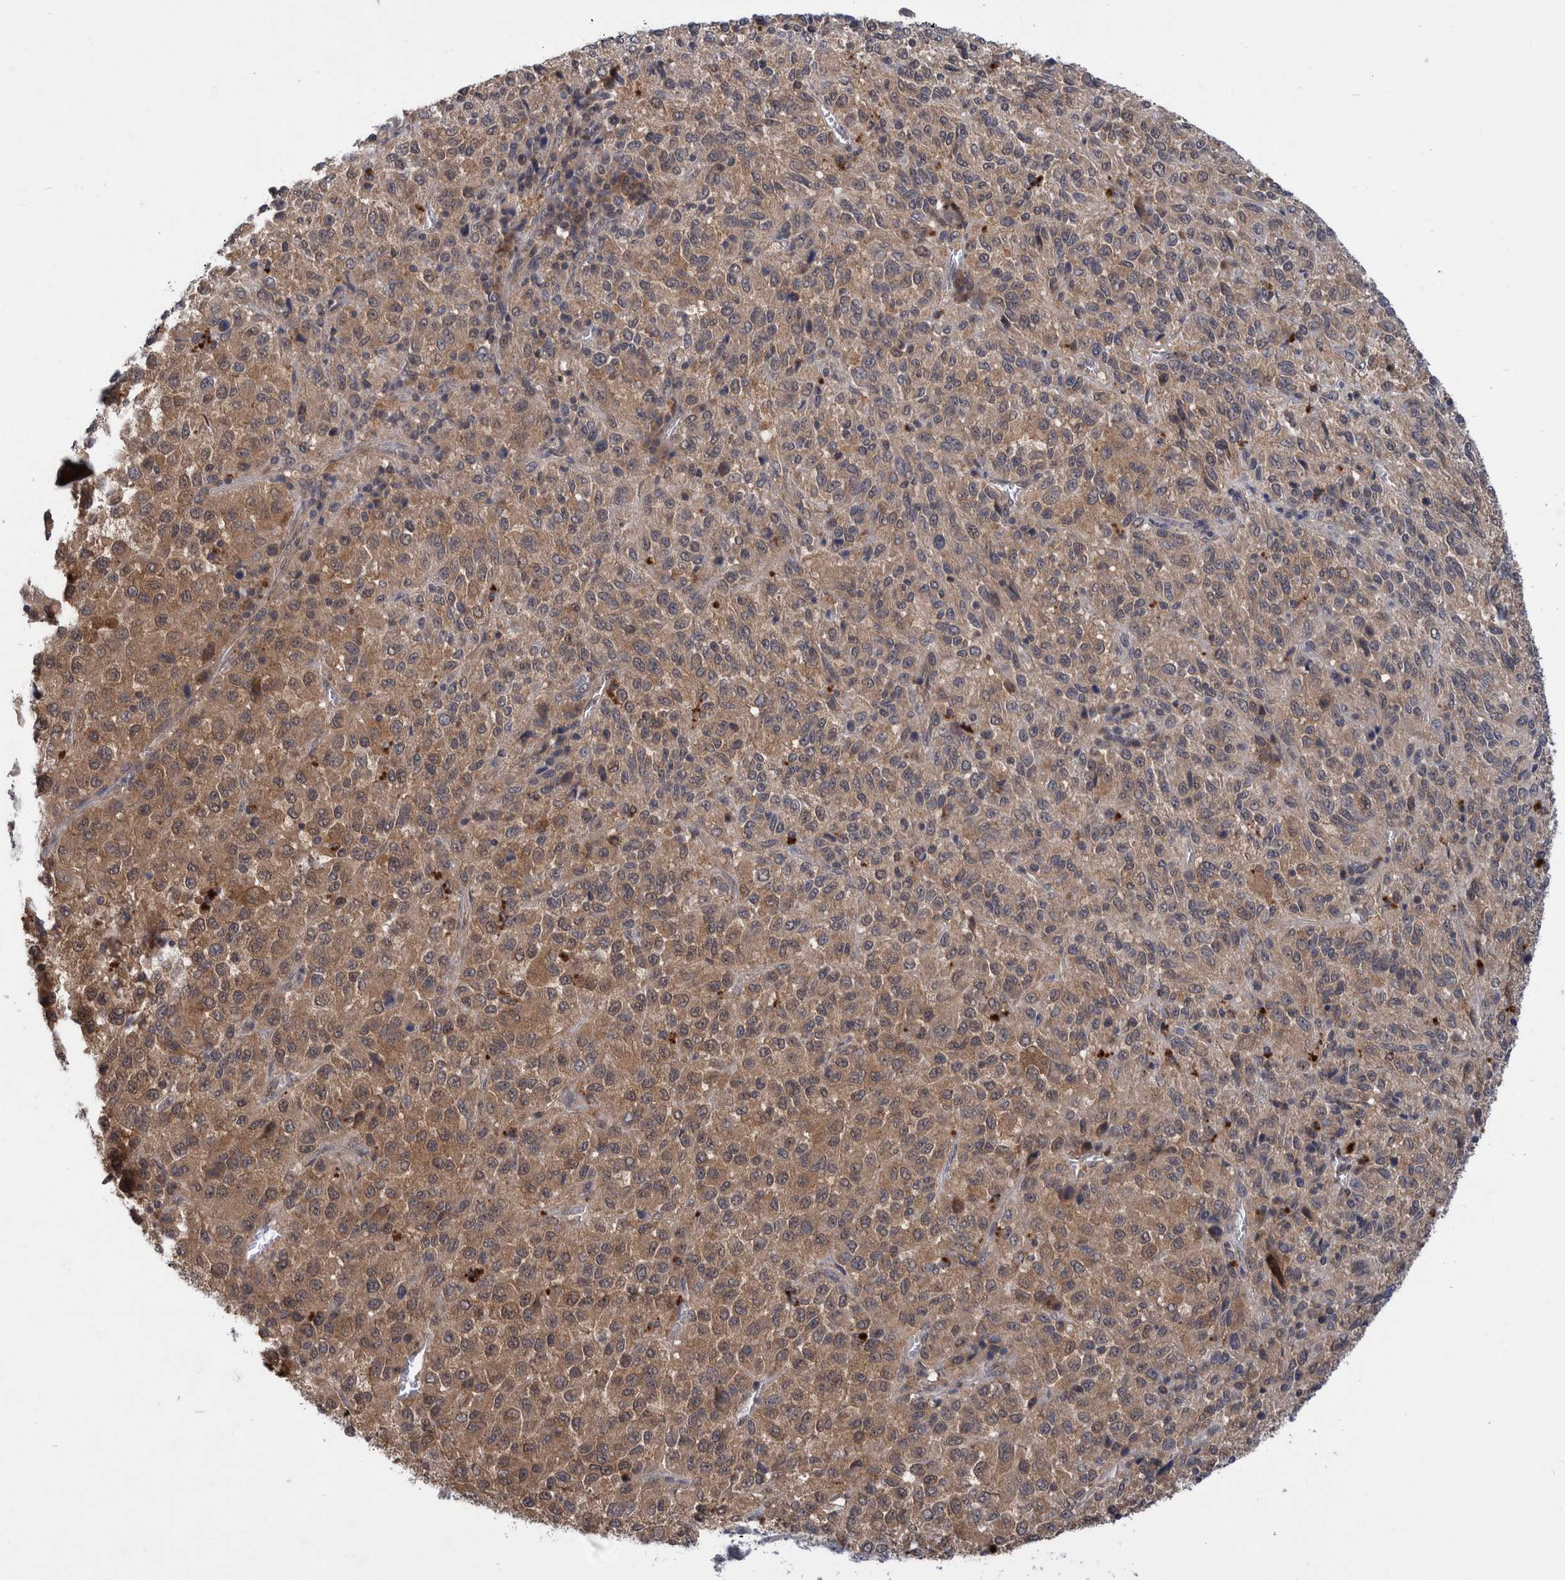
{"staining": {"intensity": "weak", "quantity": ">75%", "location": "cytoplasmic/membranous"}, "tissue": "melanoma", "cell_type": "Tumor cells", "image_type": "cancer", "snomed": [{"axis": "morphology", "description": "Malignant melanoma, Metastatic site"}, {"axis": "topography", "description": "Lung"}], "caption": "IHC of human melanoma exhibits low levels of weak cytoplasmic/membranous staining in approximately >75% of tumor cells.", "gene": "PLPBP", "patient": {"sex": "male", "age": 64}}